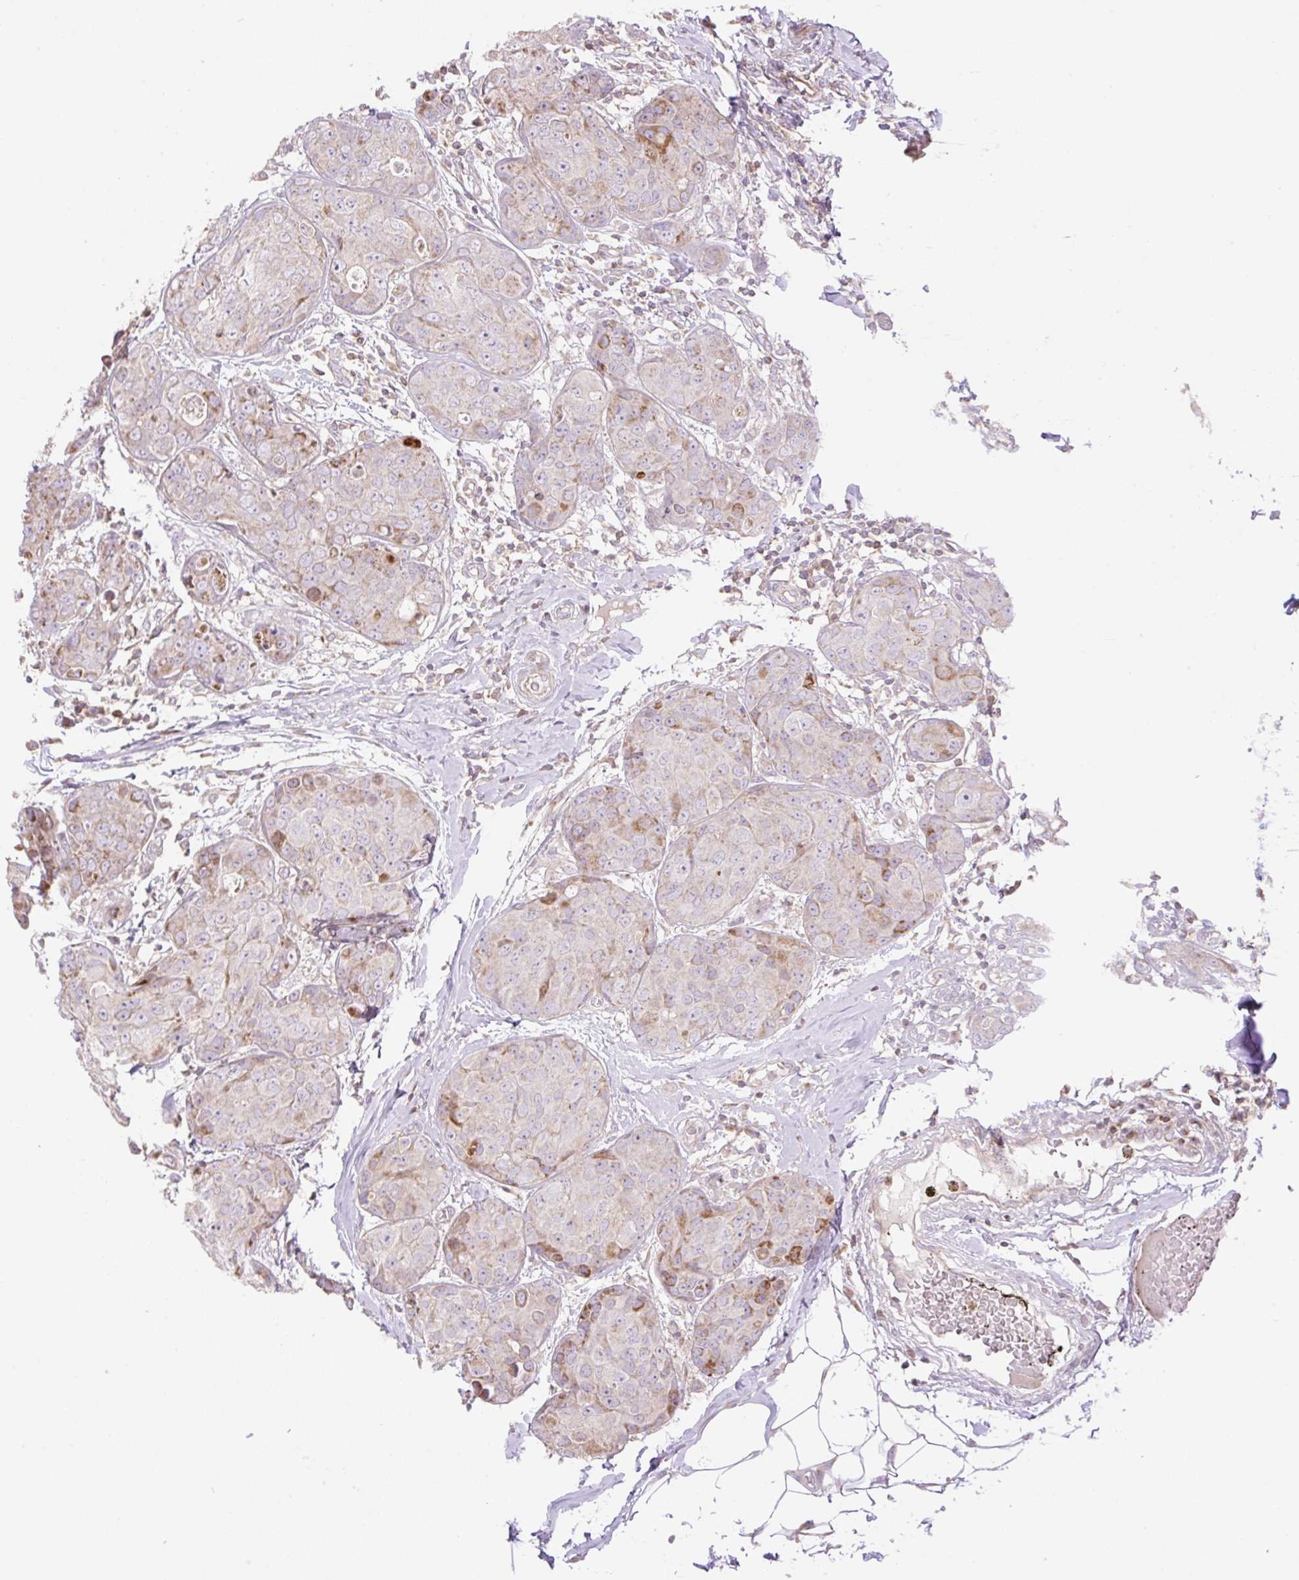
{"staining": {"intensity": "moderate", "quantity": "<25%", "location": "cytoplasmic/membranous"}, "tissue": "breast cancer", "cell_type": "Tumor cells", "image_type": "cancer", "snomed": [{"axis": "morphology", "description": "Duct carcinoma"}, {"axis": "topography", "description": "Breast"}], "caption": "Breast invasive ductal carcinoma stained with immunohistochemistry (IHC) demonstrates moderate cytoplasmic/membranous staining in approximately <25% of tumor cells.", "gene": "VPS25", "patient": {"sex": "female", "age": 43}}